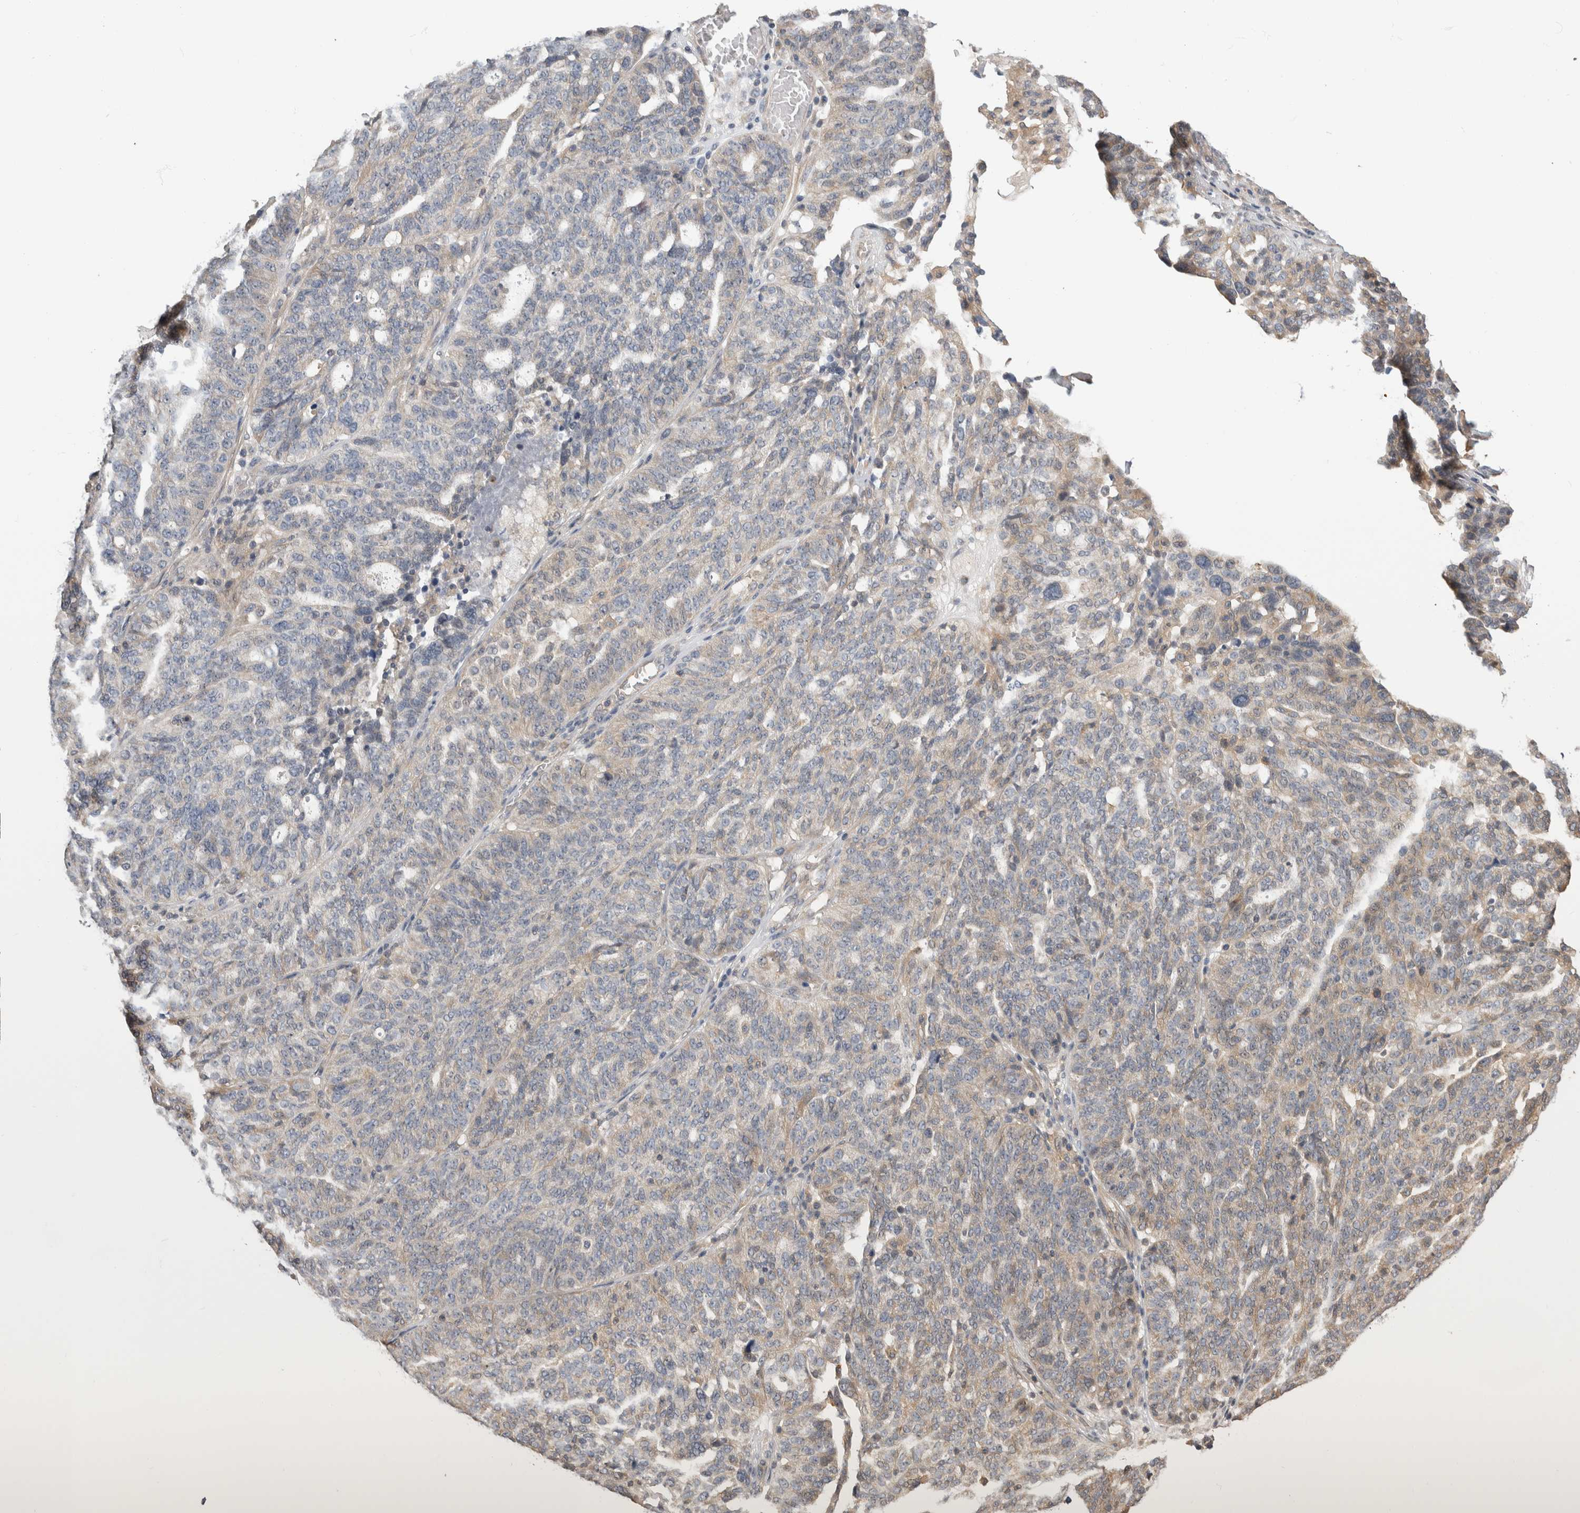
{"staining": {"intensity": "negative", "quantity": "none", "location": "none"}, "tissue": "ovarian cancer", "cell_type": "Tumor cells", "image_type": "cancer", "snomed": [{"axis": "morphology", "description": "Cystadenocarcinoma, serous, NOS"}, {"axis": "topography", "description": "Ovary"}], "caption": "Immunohistochemistry (IHC) image of neoplastic tissue: ovarian cancer (serous cystadenocarcinoma) stained with DAB (3,3'-diaminobenzidine) exhibits no significant protein positivity in tumor cells.", "gene": "PGM1", "patient": {"sex": "female", "age": 59}}